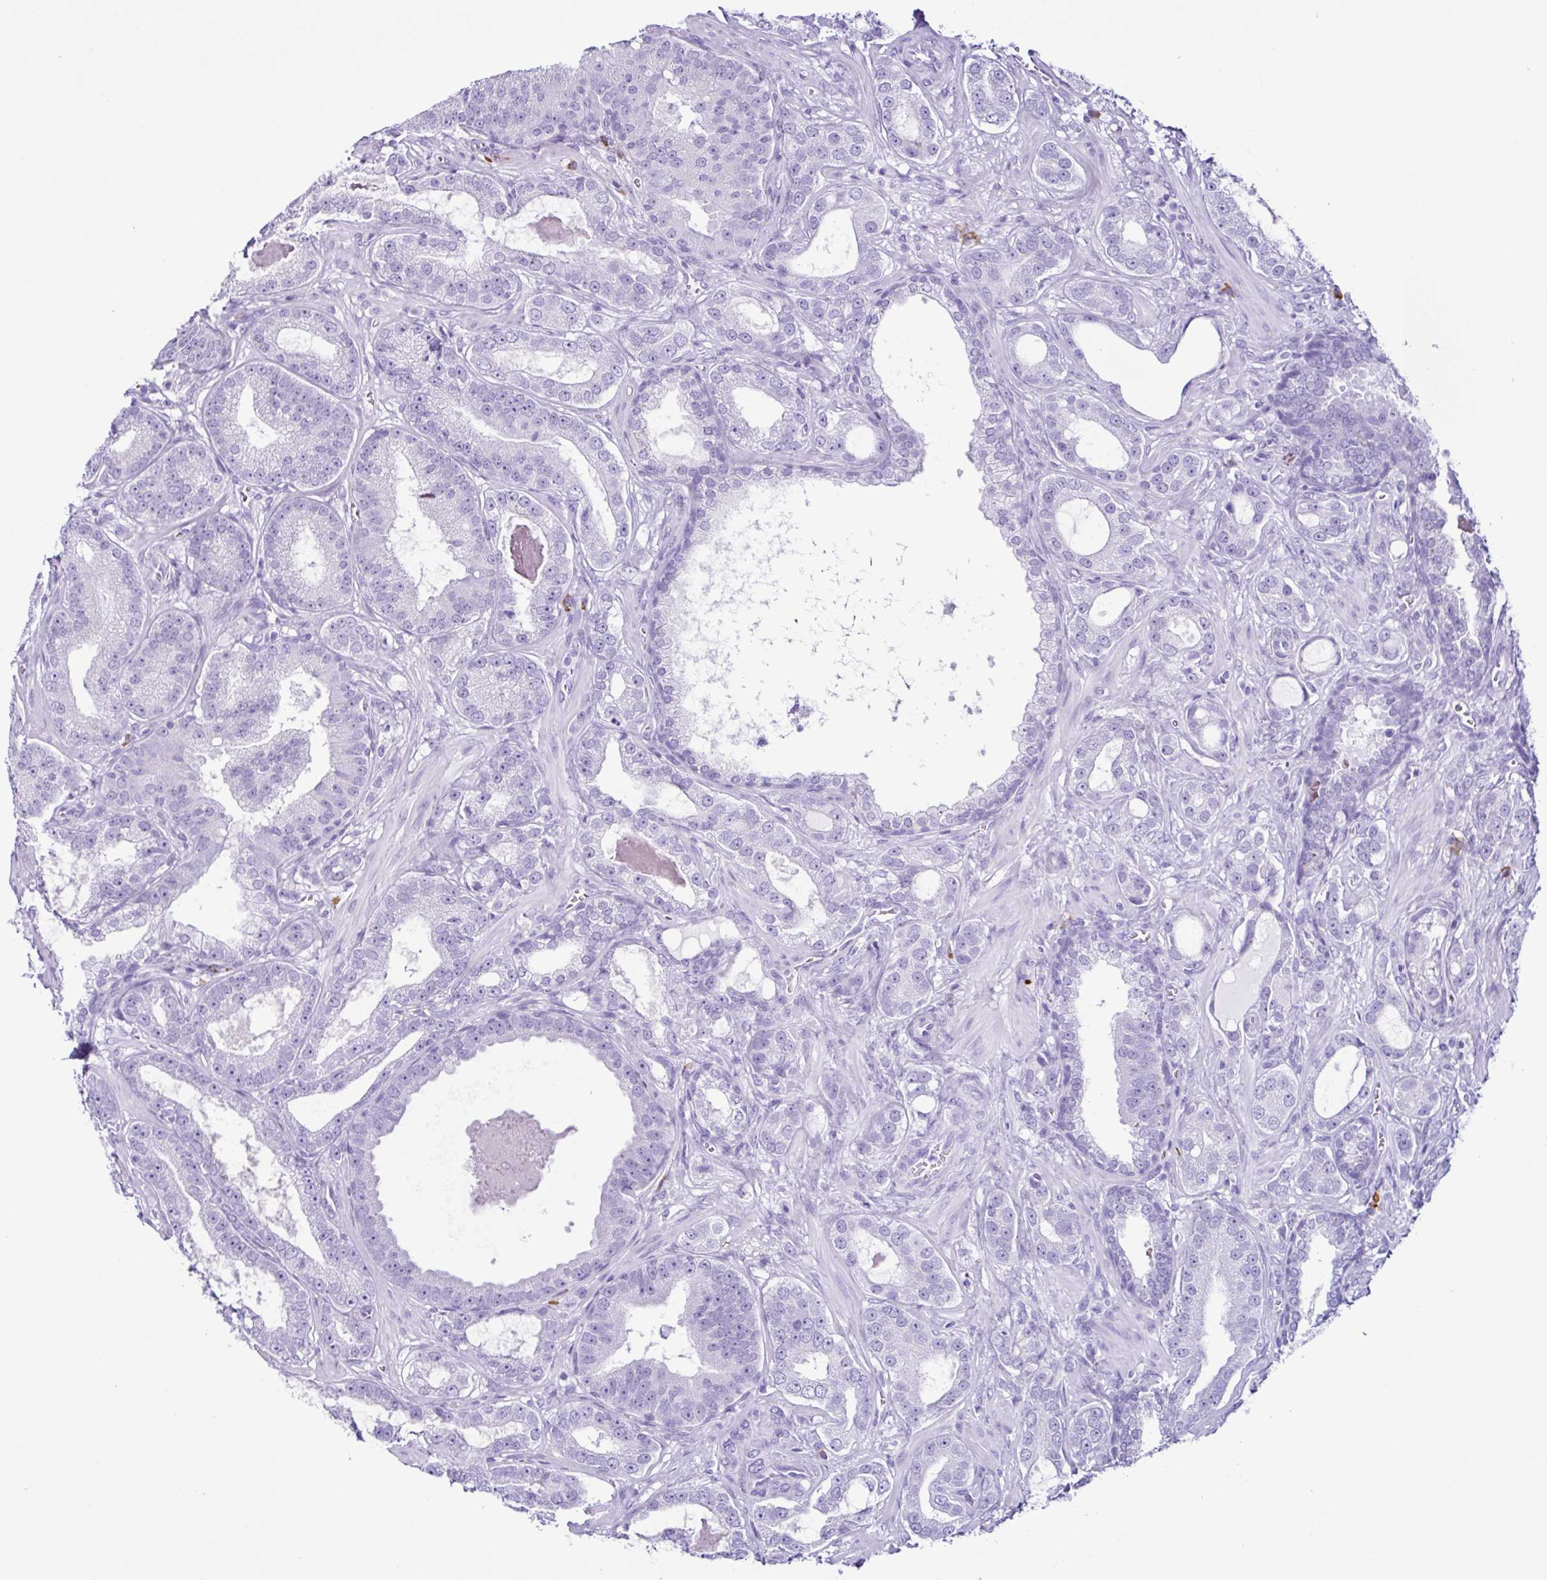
{"staining": {"intensity": "negative", "quantity": "none", "location": "none"}, "tissue": "prostate cancer", "cell_type": "Tumor cells", "image_type": "cancer", "snomed": [{"axis": "morphology", "description": "Adenocarcinoma, High grade"}, {"axis": "topography", "description": "Prostate"}], "caption": "IHC micrograph of neoplastic tissue: prostate adenocarcinoma (high-grade) stained with DAB (3,3'-diaminobenzidine) reveals no significant protein staining in tumor cells. (DAB (3,3'-diaminobenzidine) immunohistochemistry (IHC) visualized using brightfield microscopy, high magnification).", "gene": "PIGF", "patient": {"sex": "male", "age": 65}}